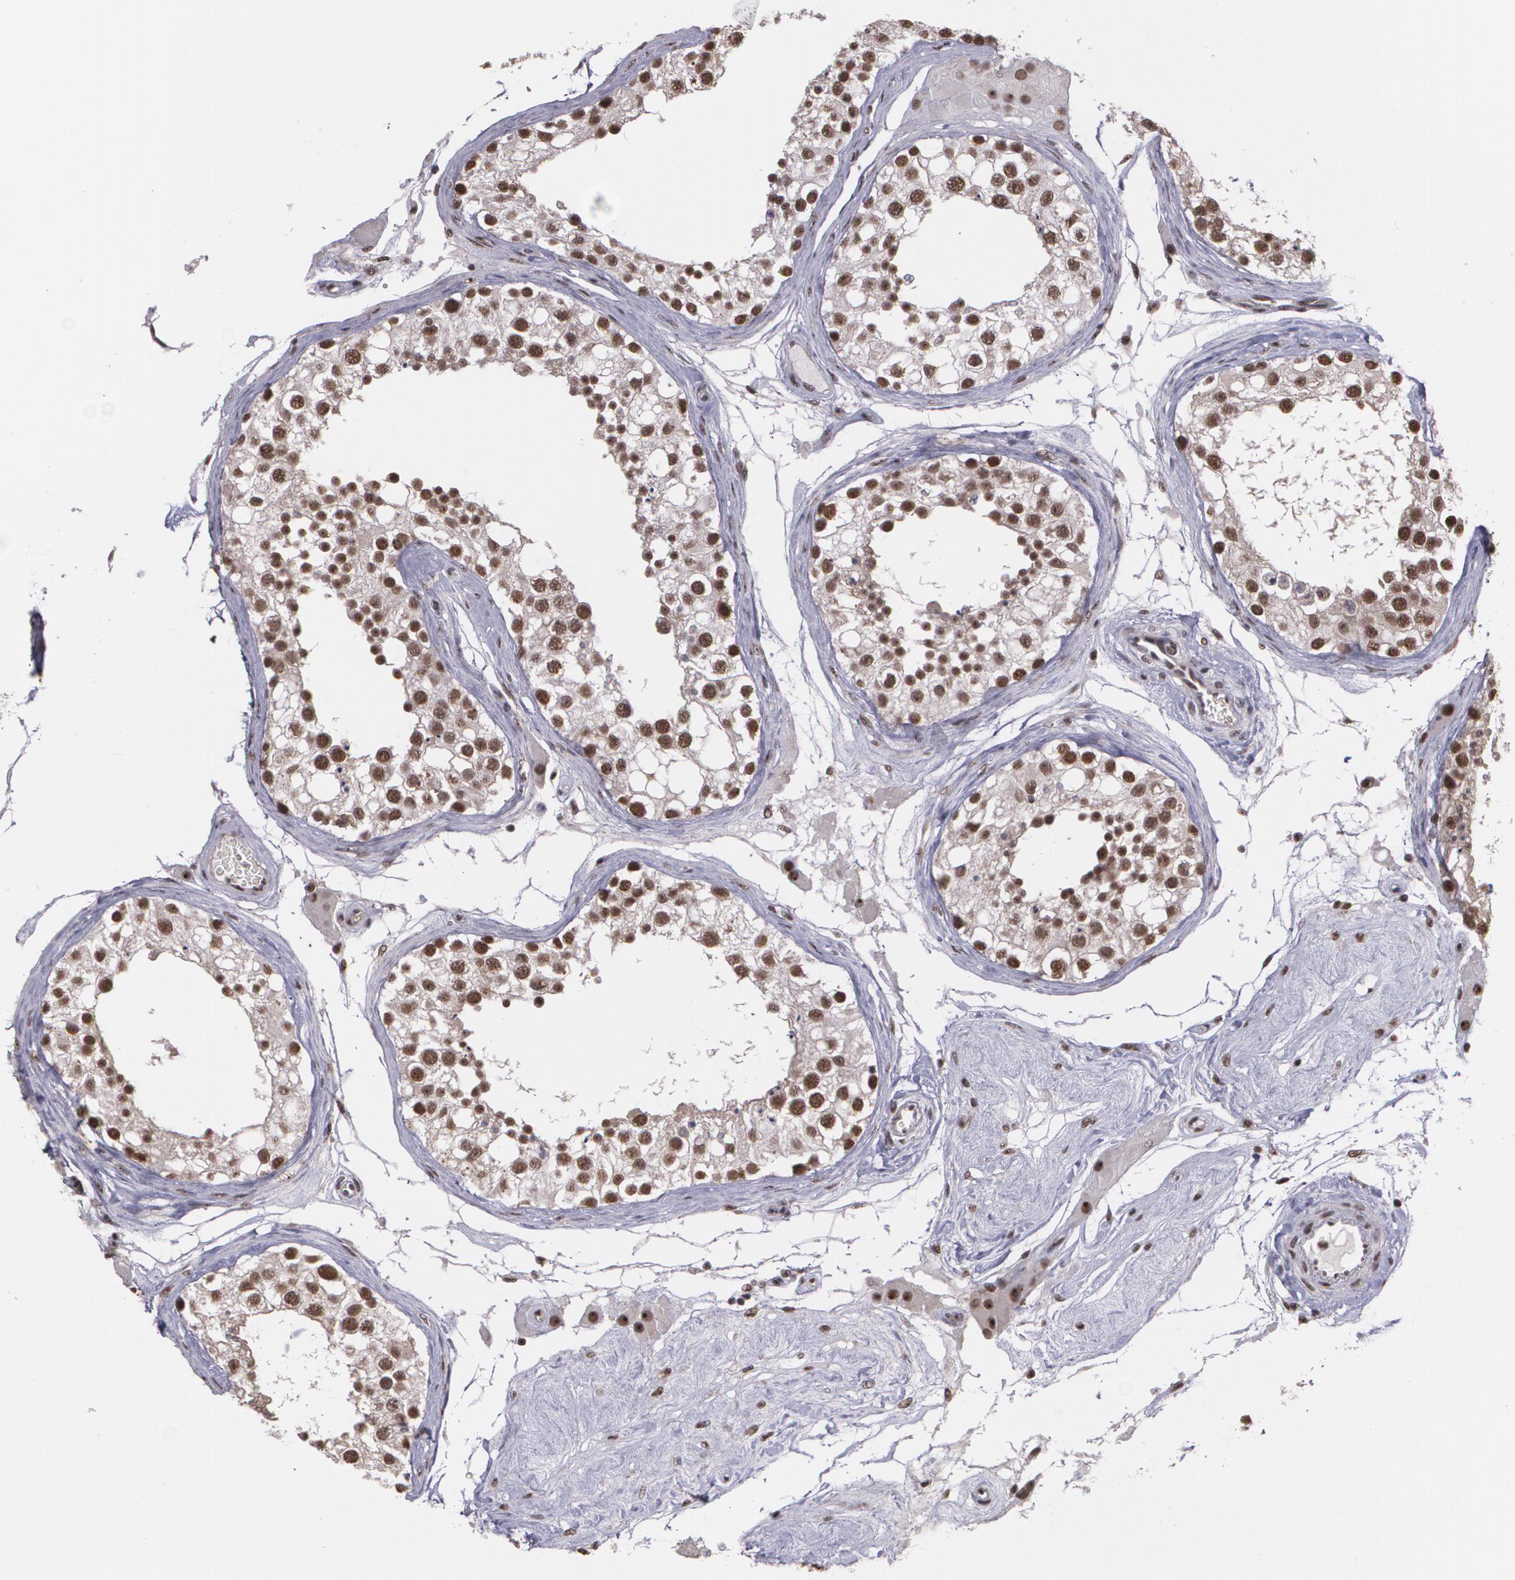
{"staining": {"intensity": "strong", "quantity": ">75%", "location": "nuclear"}, "tissue": "testis", "cell_type": "Cells in seminiferous ducts", "image_type": "normal", "snomed": [{"axis": "morphology", "description": "Normal tissue, NOS"}, {"axis": "topography", "description": "Testis"}], "caption": "A high-resolution photomicrograph shows immunohistochemistry staining of normal testis, which shows strong nuclear staining in about >75% of cells in seminiferous ducts. (DAB IHC, brown staining for protein, blue staining for nuclei).", "gene": "C6orf15", "patient": {"sex": "male", "age": 68}}